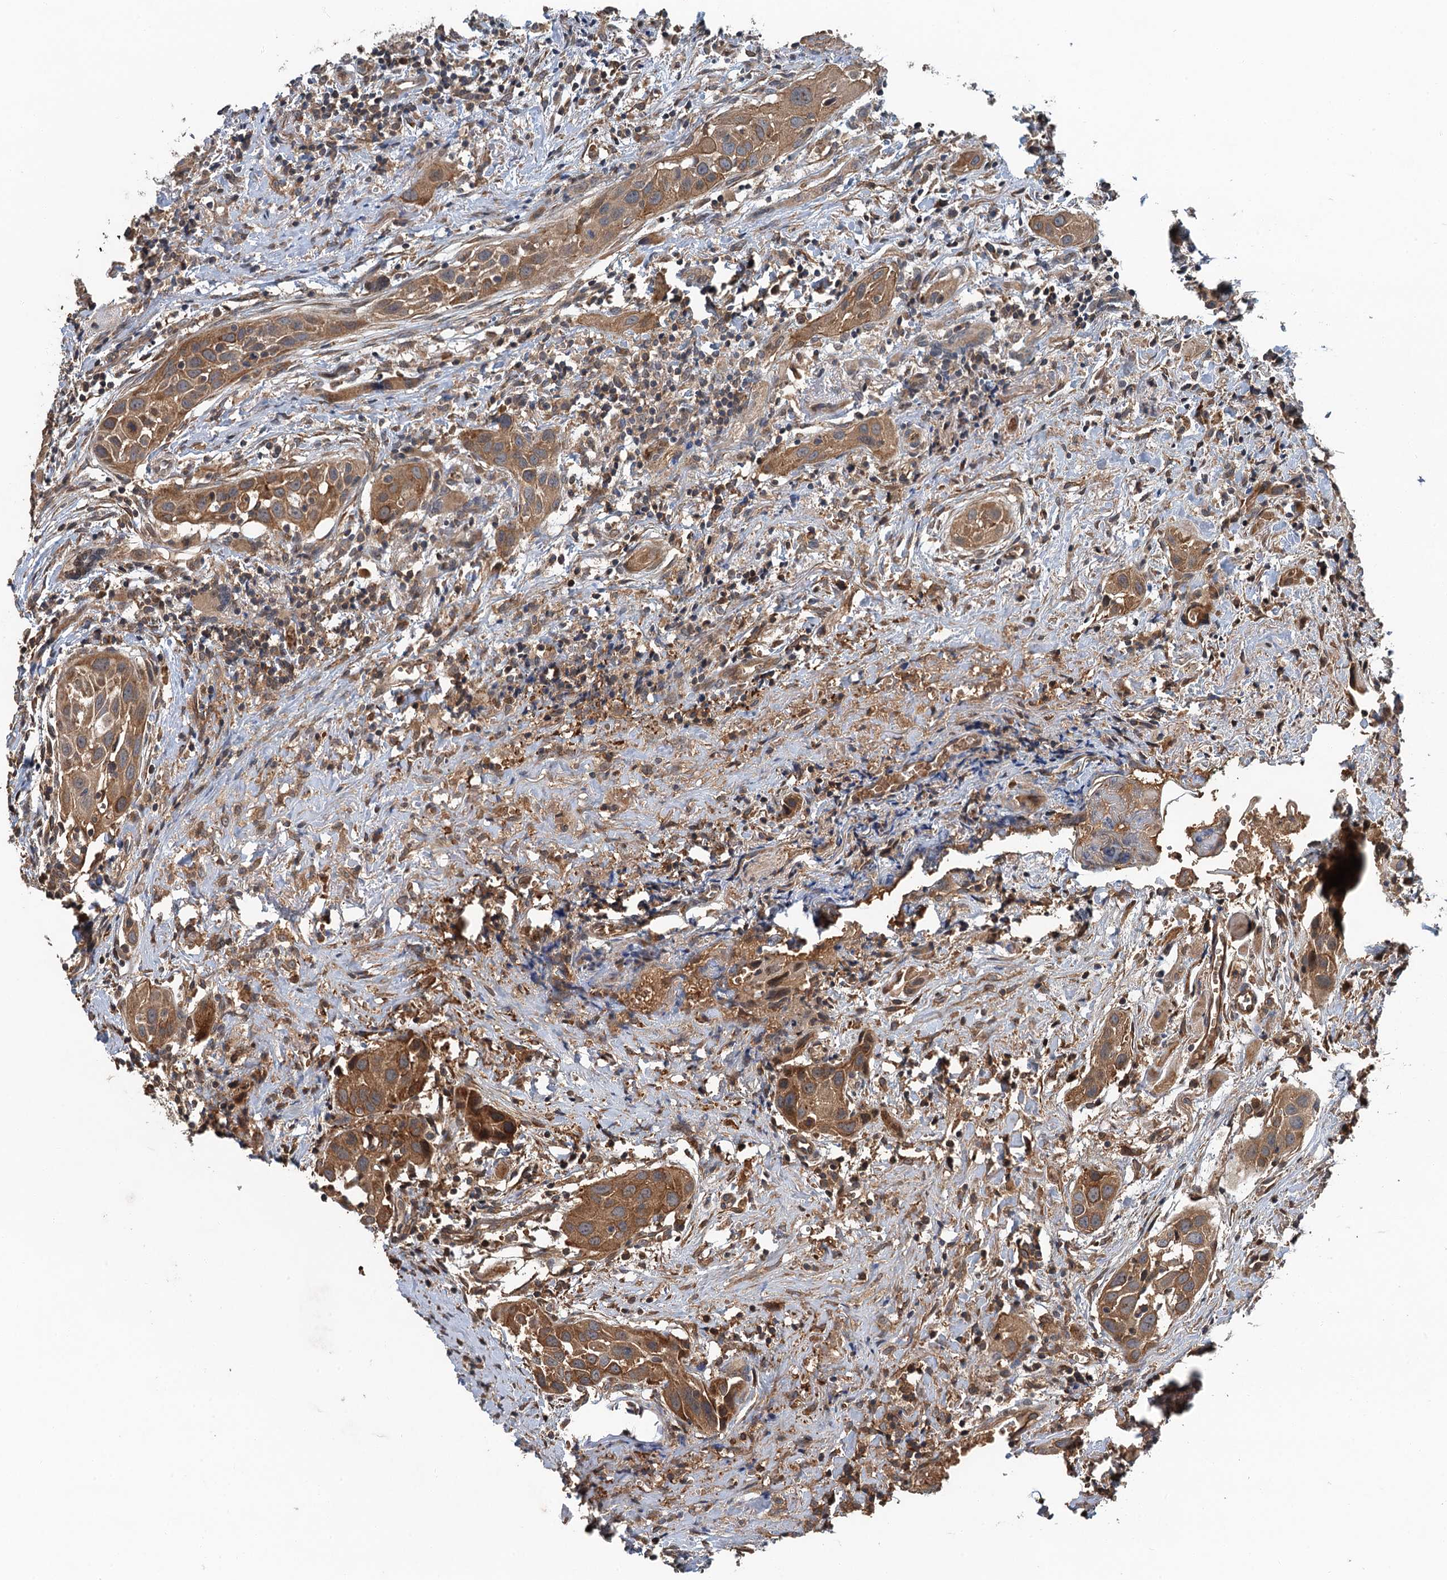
{"staining": {"intensity": "moderate", "quantity": ">75%", "location": "cytoplasmic/membranous"}, "tissue": "head and neck cancer", "cell_type": "Tumor cells", "image_type": "cancer", "snomed": [{"axis": "morphology", "description": "Squamous cell carcinoma, NOS"}, {"axis": "topography", "description": "Oral tissue"}, {"axis": "topography", "description": "Head-Neck"}], "caption": "There is medium levels of moderate cytoplasmic/membranous positivity in tumor cells of head and neck squamous cell carcinoma, as demonstrated by immunohistochemical staining (brown color).", "gene": "SNX32", "patient": {"sex": "female", "age": 50}}